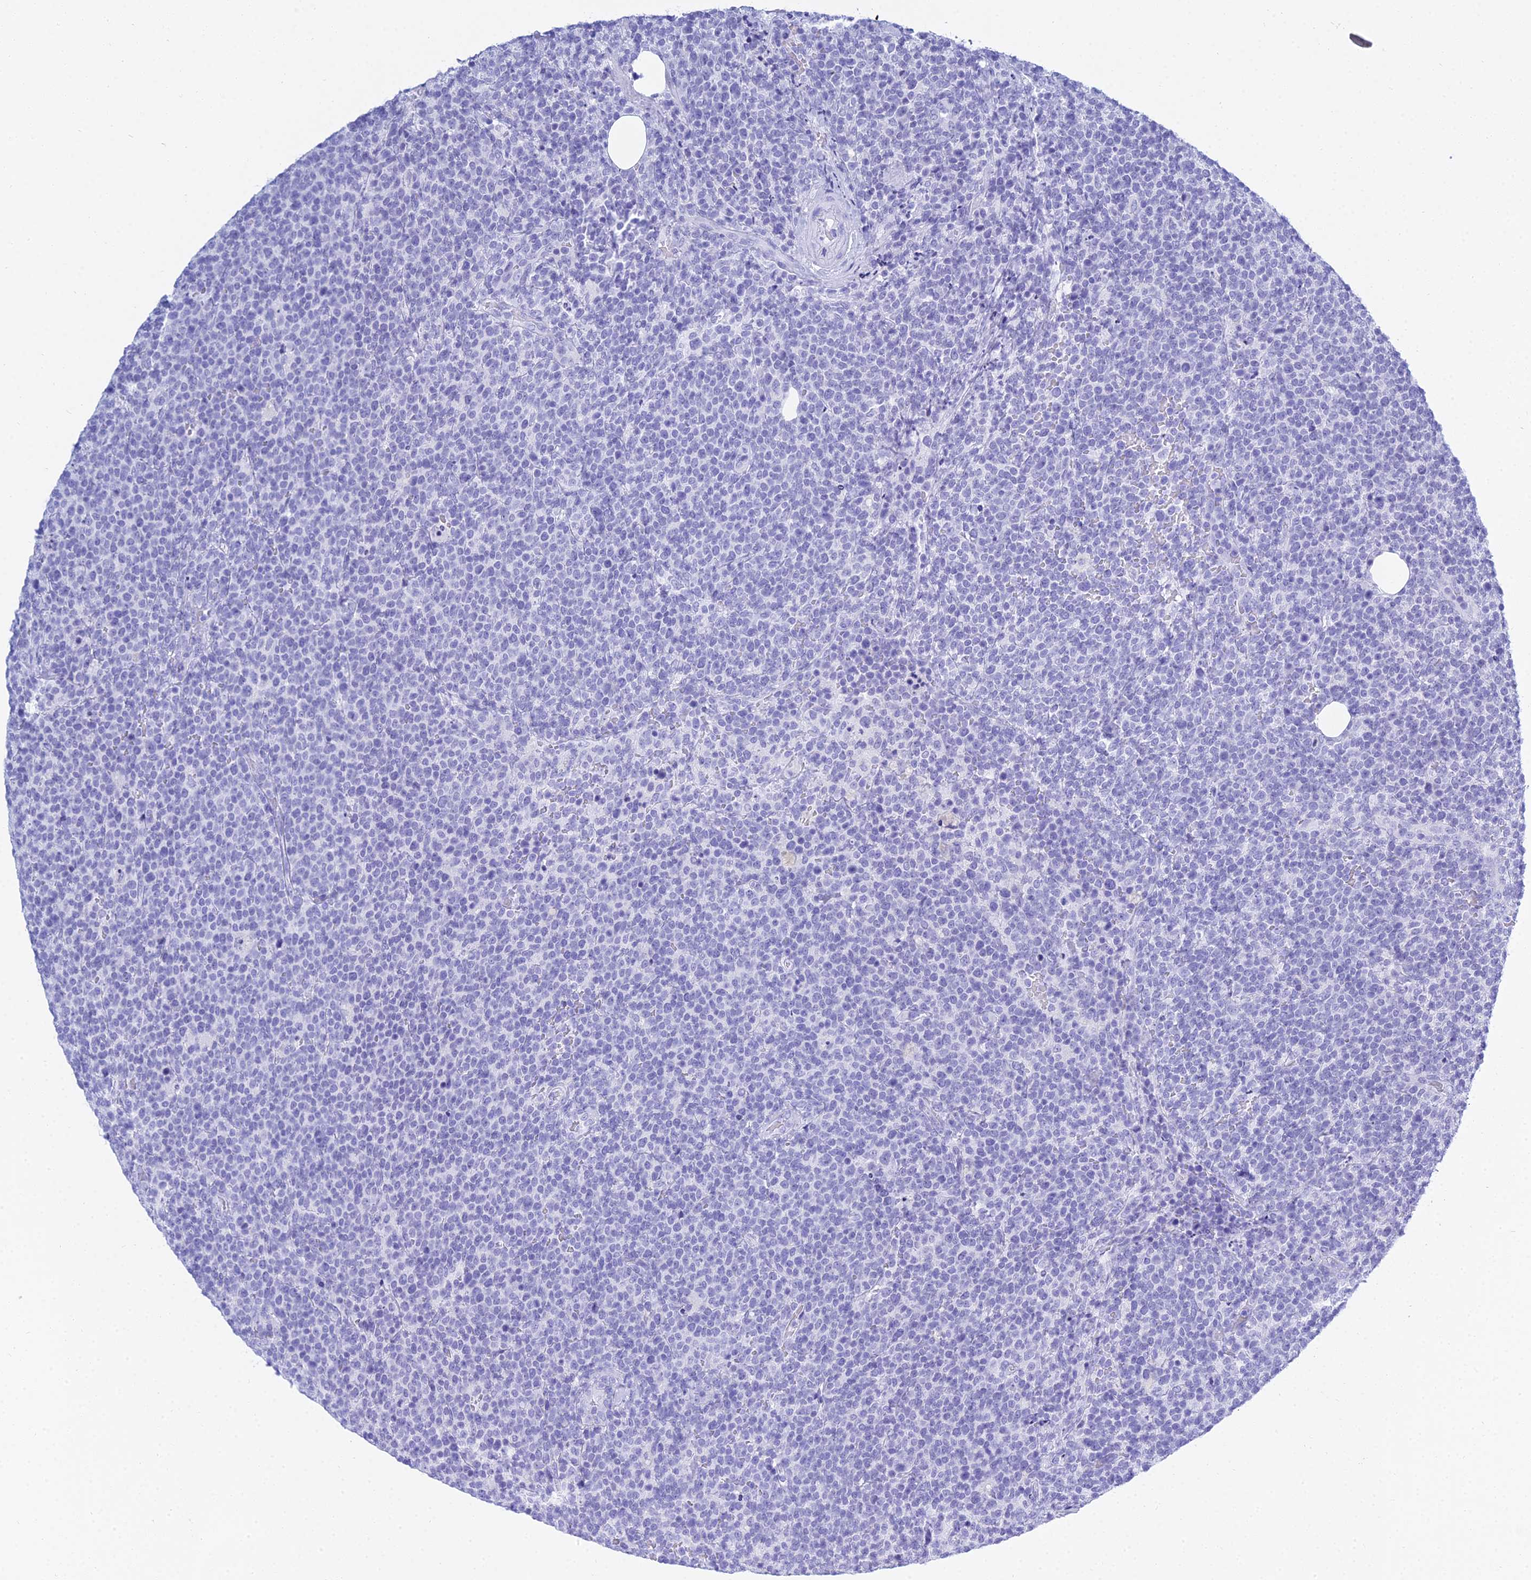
{"staining": {"intensity": "negative", "quantity": "none", "location": "none"}, "tissue": "lymphoma", "cell_type": "Tumor cells", "image_type": "cancer", "snomed": [{"axis": "morphology", "description": "Malignant lymphoma, non-Hodgkin's type, High grade"}, {"axis": "topography", "description": "Lymph node"}], "caption": "IHC histopathology image of human lymphoma stained for a protein (brown), which displays no staining in tumor cells.", "gene": "PATE4", "patient": {"sex": "male", "age": 61}}